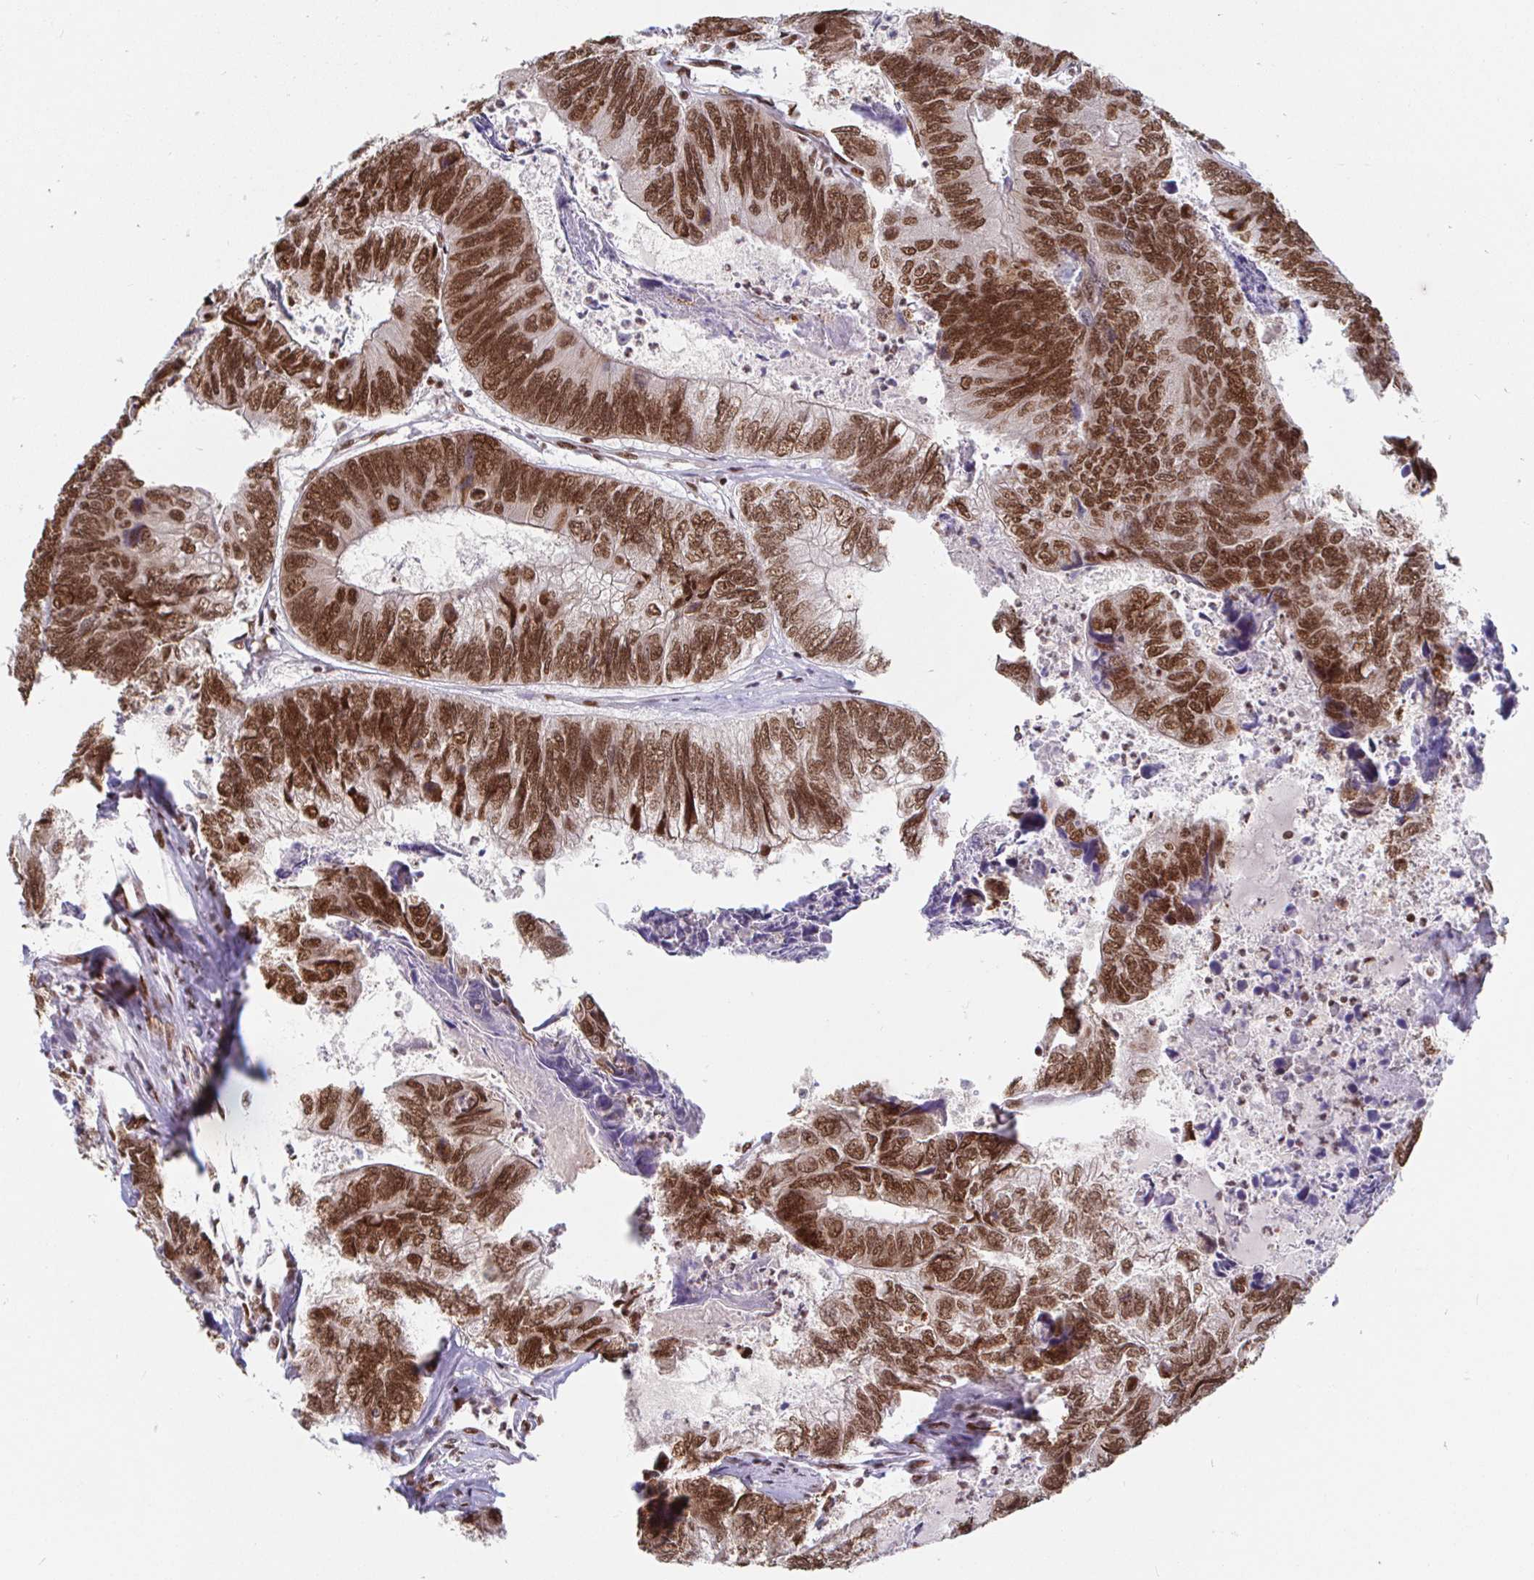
{"staining": {"intensity": "strong", "quantity": ">75%", "location": "nuclear"}, "tissue": "colorectal cancer", "cell_type": "Tumor cells", "image_type": "cancer", "snomed": [{"axis": "morphology", "description": "Adenocarcinoma, NOS"}, {"axis": "topography", "description": "Colon"}], "caption": "The immunohistochemical stain highlights strong nuclear expression in tumor cells of colorectal adenocarcinoma tissue.", "gene": "RBMX", "patient": {"sex": "female", "age": 67}}